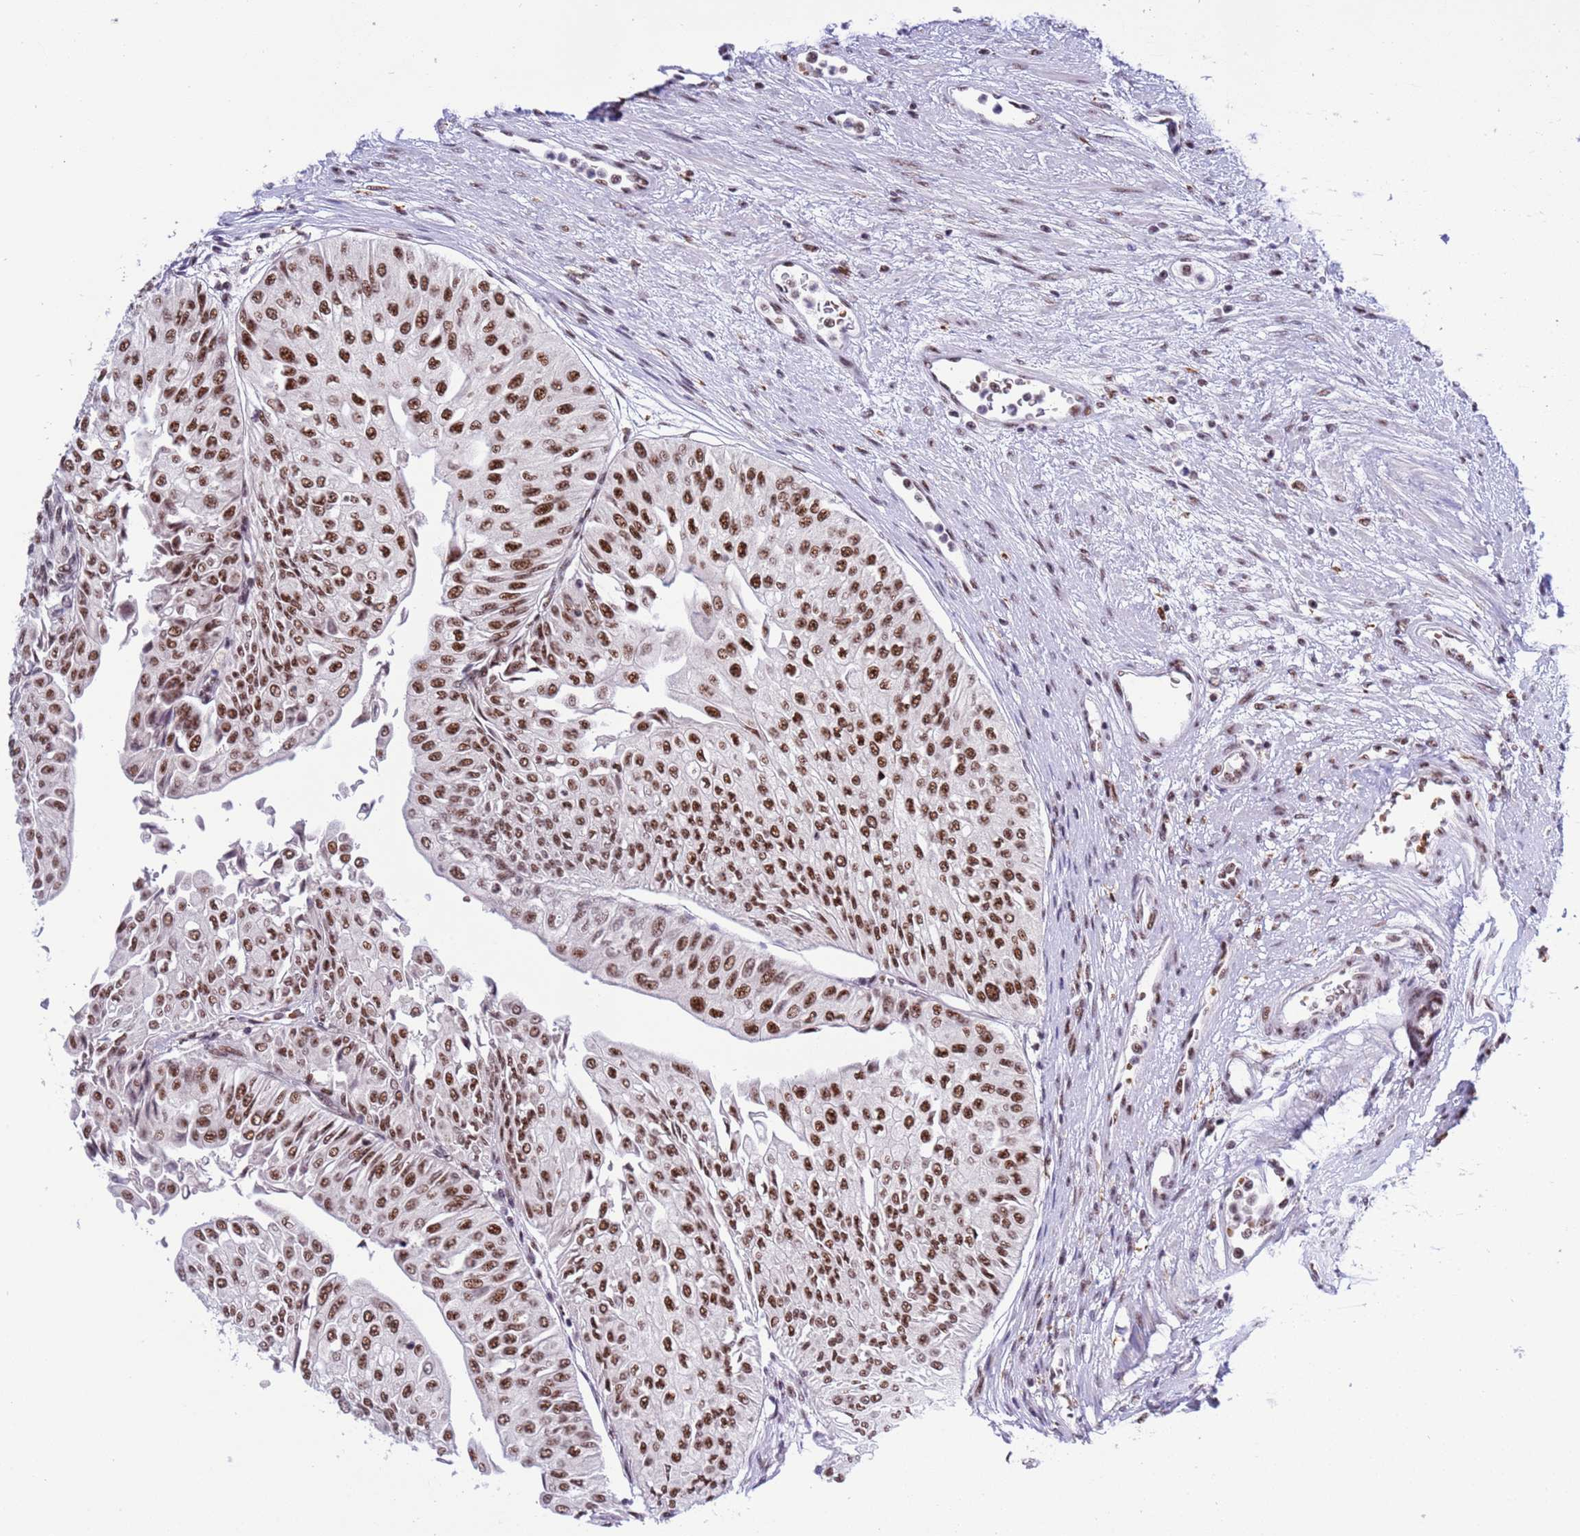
{"staining": {"intensity": "strong", "quantity": ">75%", "location": "nuclear"}, "tissue": "urothelial cancer", "cell_type": "Tumor cells", "image_type": "cancer", "snomed": [{"axis": "morphology", "description": "Urothelial carcinoma, Low grade"}, {"axis": "topography", "description": "Urinary bladder"}], "caption": "Tumor cells show strong nuclear expression in about >75% of cells in urothelial carcinoma (low-grade).", "gene": "THOC2", "patient": {"sex": "male", "age": 67}}